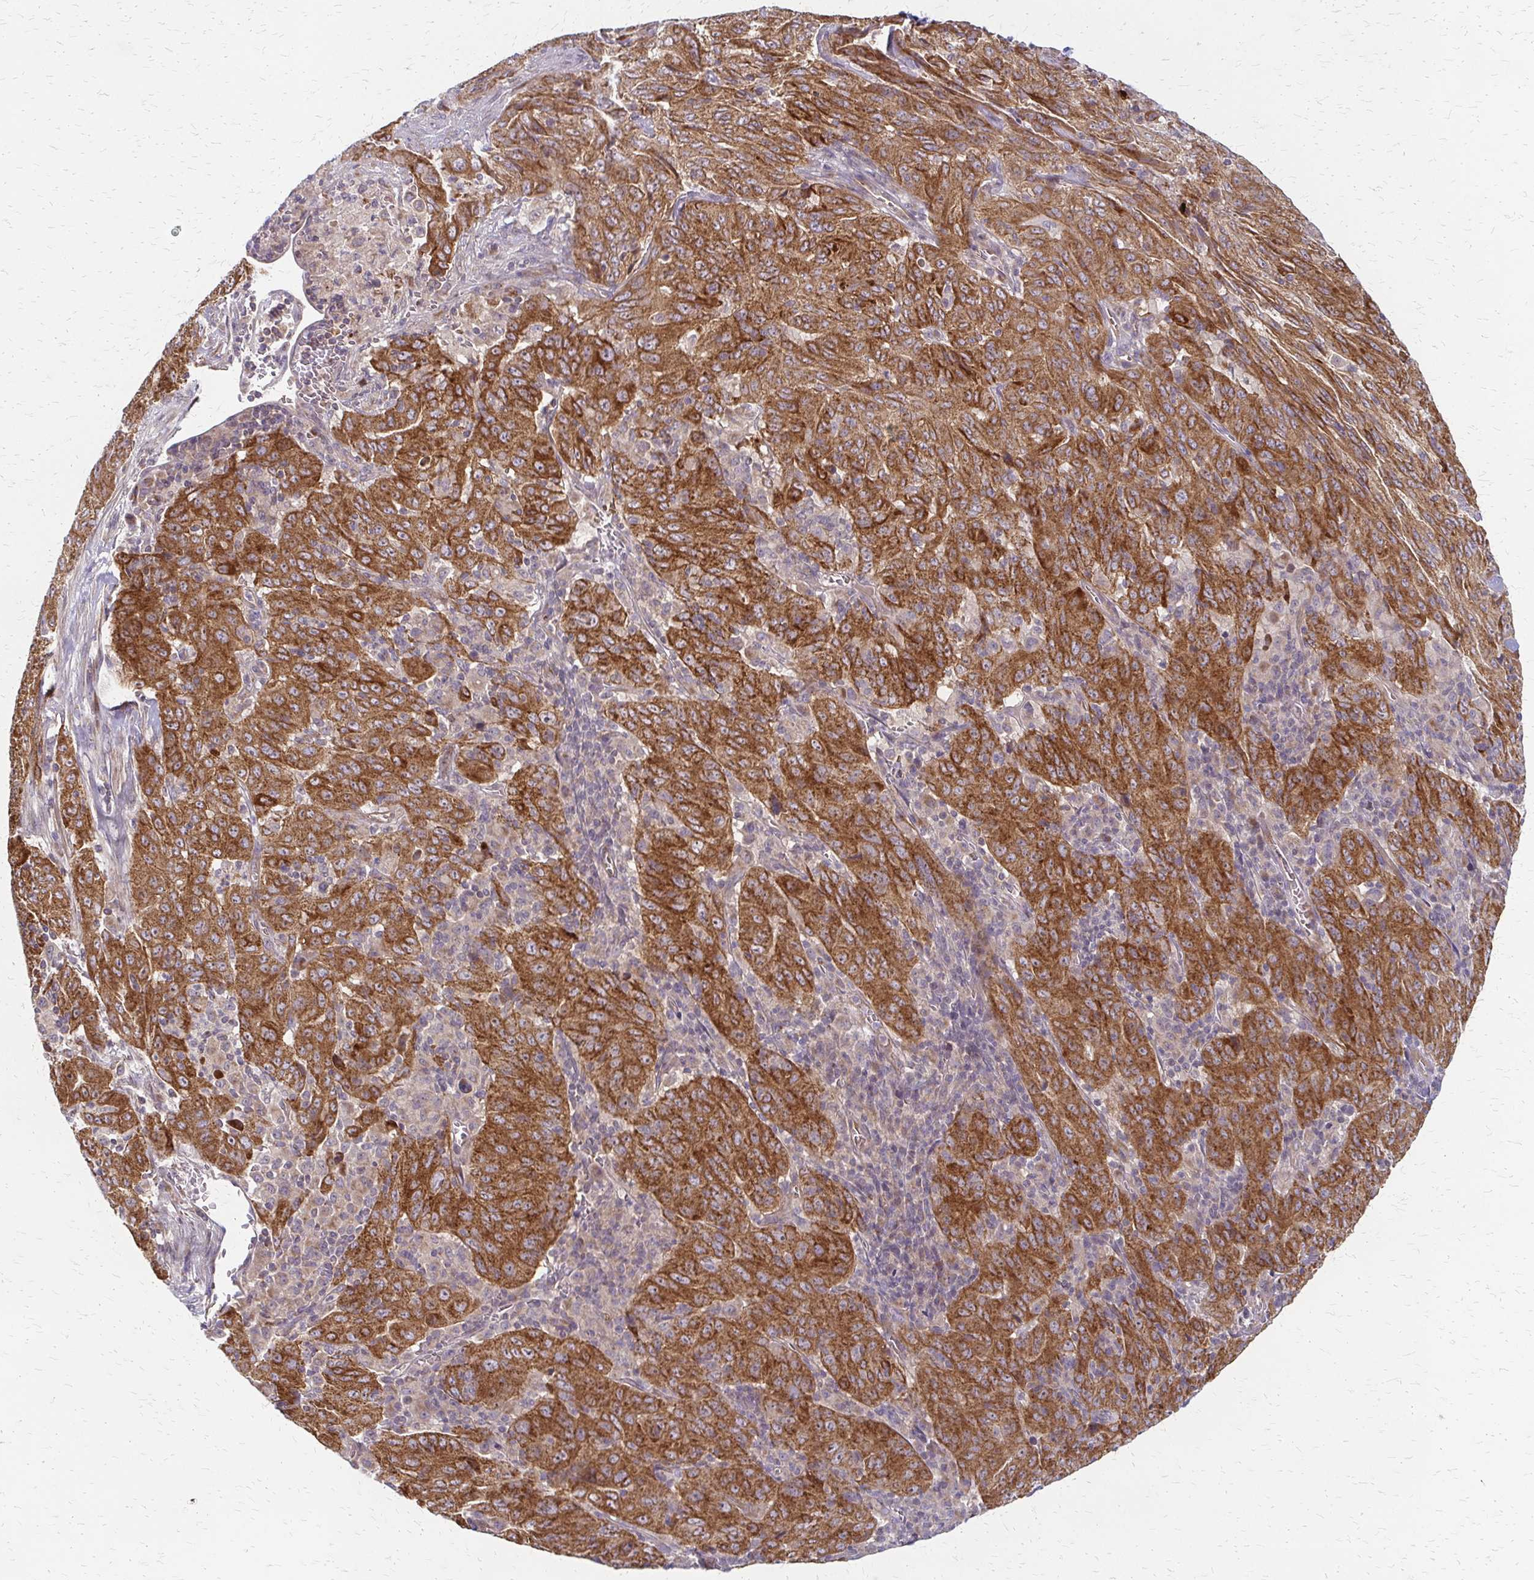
{"staining": {"intensity": "moderate", "quantity": ">75%", "location": "cytoplasmic/membranous"}, "tissue": "pancreatic cancer", "cell_type": "Tumor cells", "image_type": "cancer", "snomed": [{"axis": "morphology", "description": "Adenocarcinoma, NOS"}, {"axis": "topography", "description": "Pancreas"}], "caption": "The micrograph reveals immunohistochemical staining of pancreatic cancer (adenocarcinoma). There is moderate cytoplasmic/membranous positivity is identified in about >75% of tumor cells.", "gene": "ZNF383", "patient": {"sex": "male", "age": 63}}